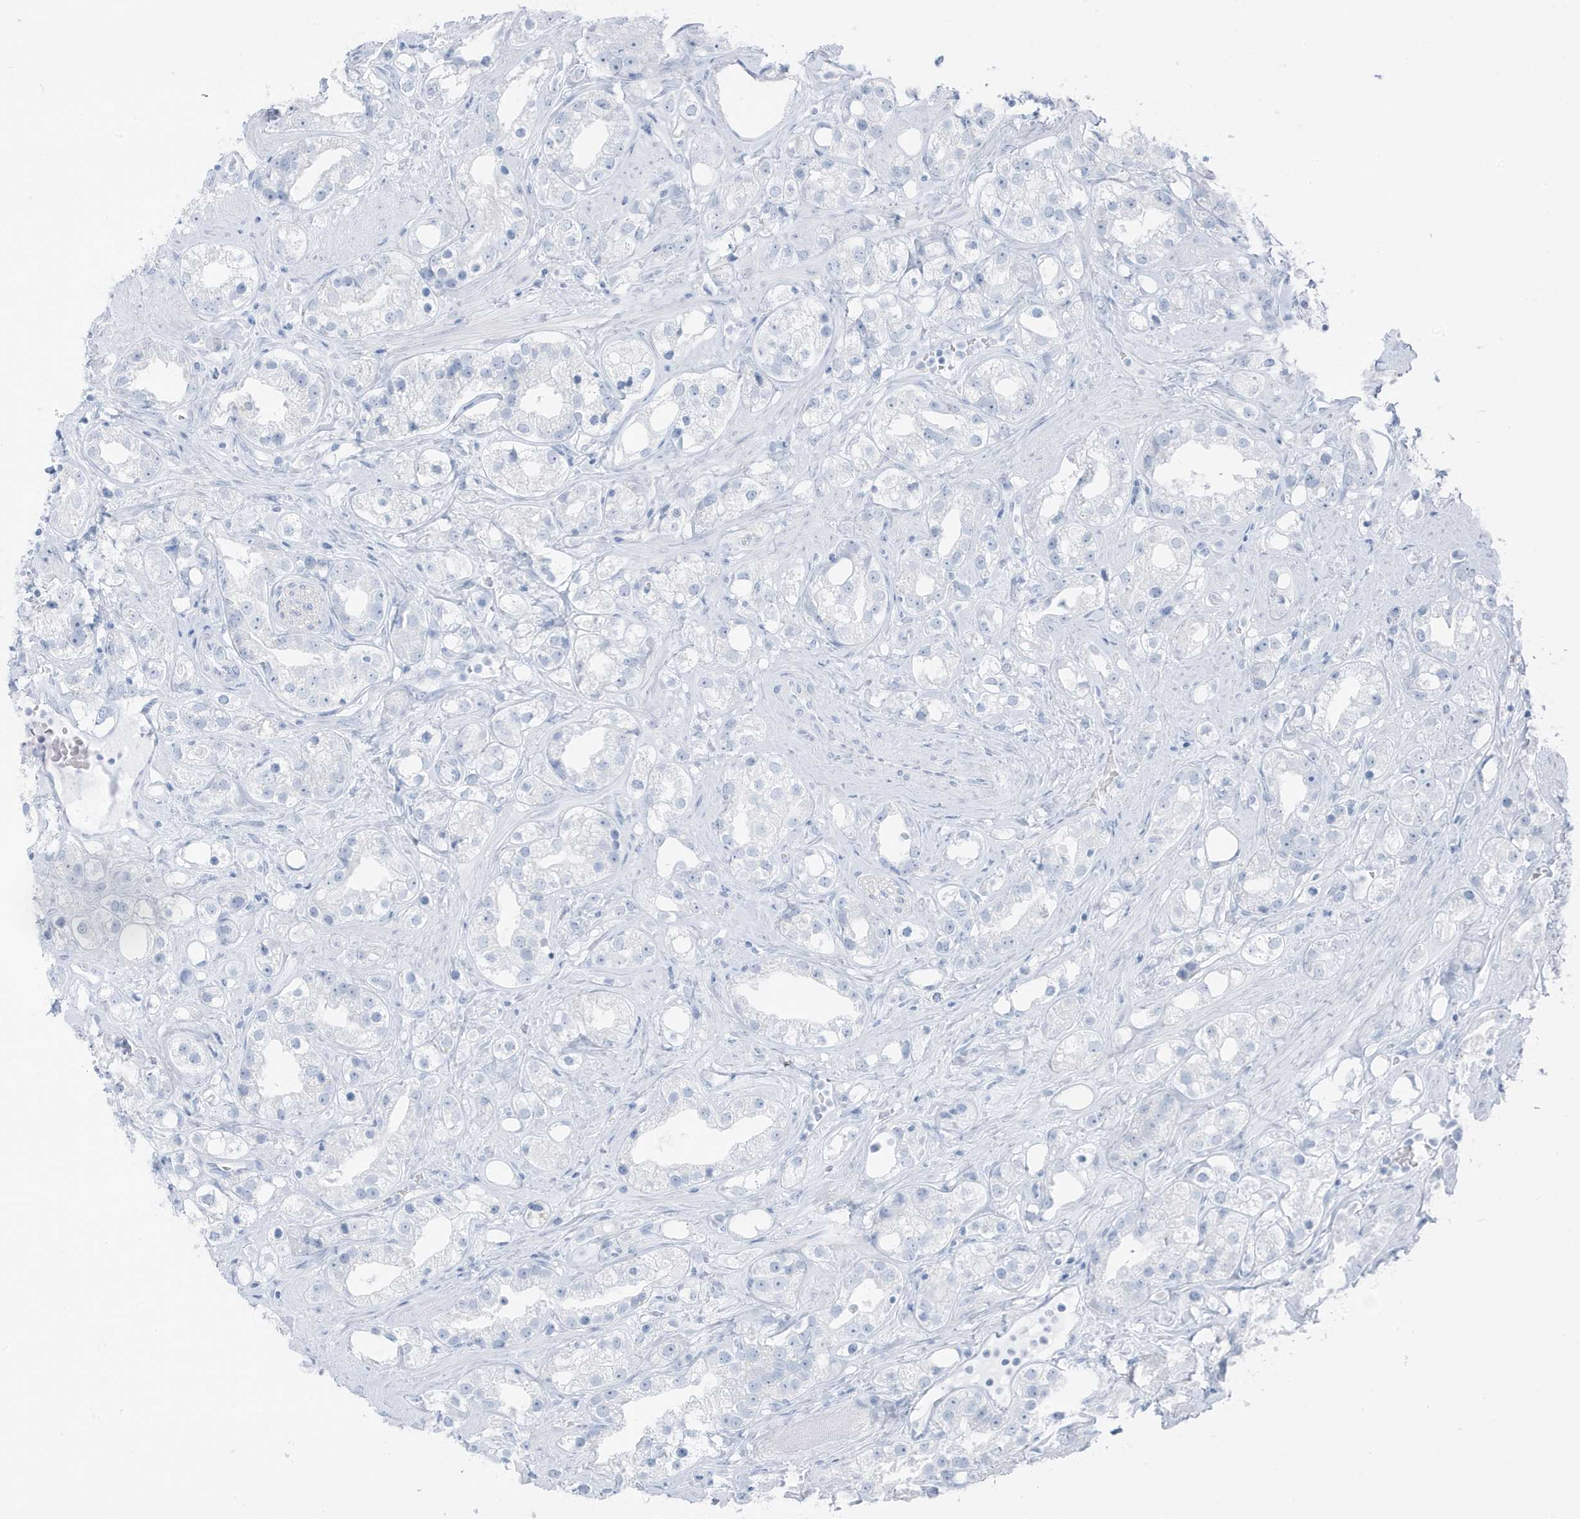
{"staining": {"intensity": "negative", "quantity": "none", "location": "none"}, "tissue": "prostate cancer", "cell_type": "Tumor cells", "image_type": "cancer", "snomed": [{"axis": "morphology", "description": "Adenocarcinoma, NOS"}, {"axis": "topography", "description": "Prostate"}], "caption": "A photomicrograph of prostate adenocarcinoma stained for a protein reveals no brown staining in tumor cells.", "gene": "ZFP64", "patient": {"sex": "male", "age": 79}}